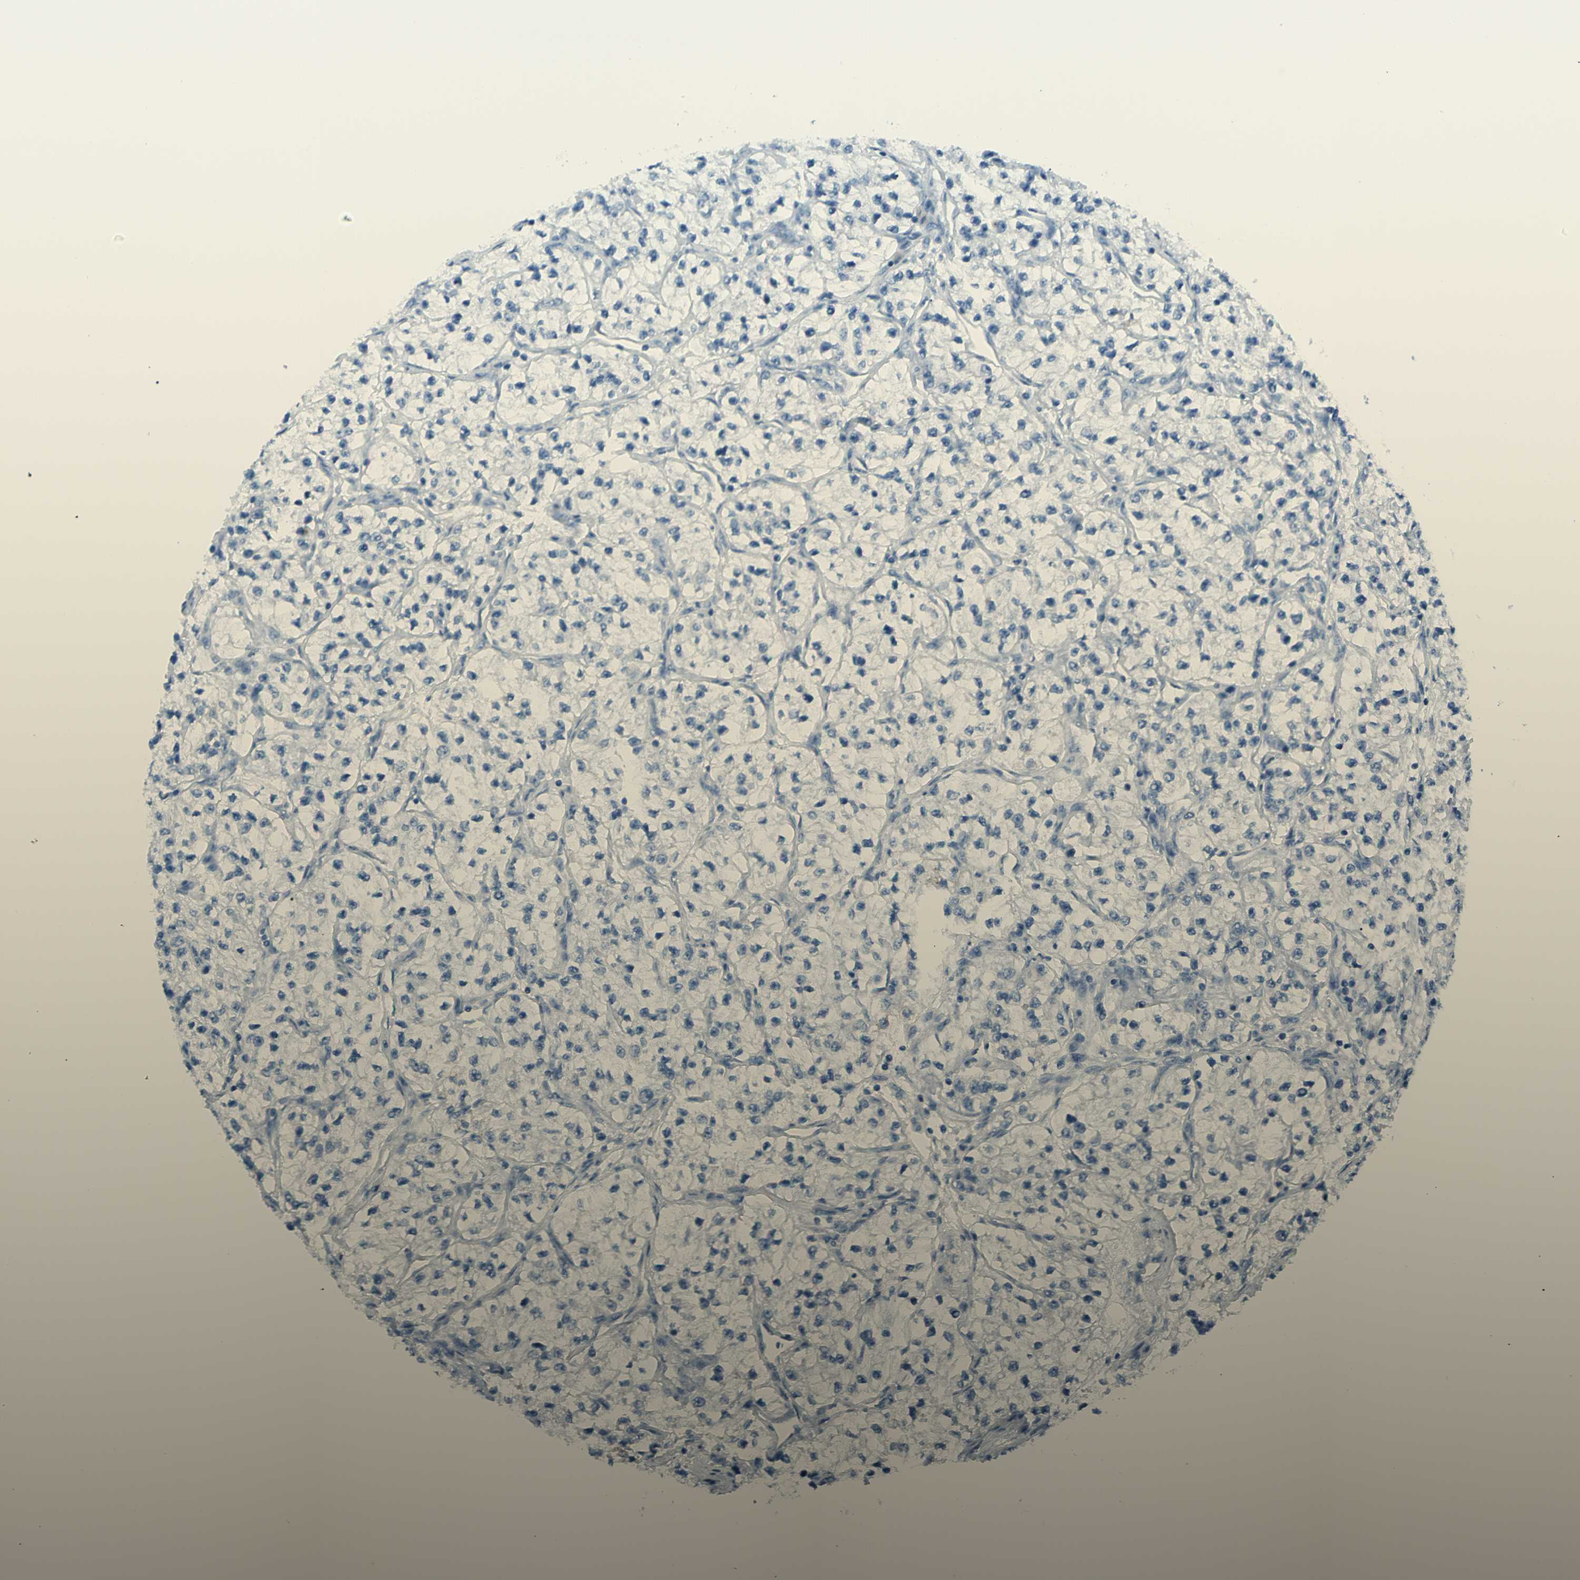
{"staining": {"intensity": "negative", "quantity": "none", "location": "none"}, "tissue": "renal cancer", "cell_type": "Tumor cells", "image_type": "cancer", "snomed": [{"axis": "morphology", "description": "Adenocarcinoma, NOS"}, {"axis": "topography", "description": "Kidney"}], "caption": "Immunohistochemistry photomicrograph of neoplastic tissue: adenocarcinoma (renal) stained with DAB reveals no significant protein positivity in tumor cells. The staining is performed using DAB brown chromogen with nuclei counter-stained in using hematoxylin.", "gene": "TFPI2", "patient": {"sex": "female", "age": 57}}